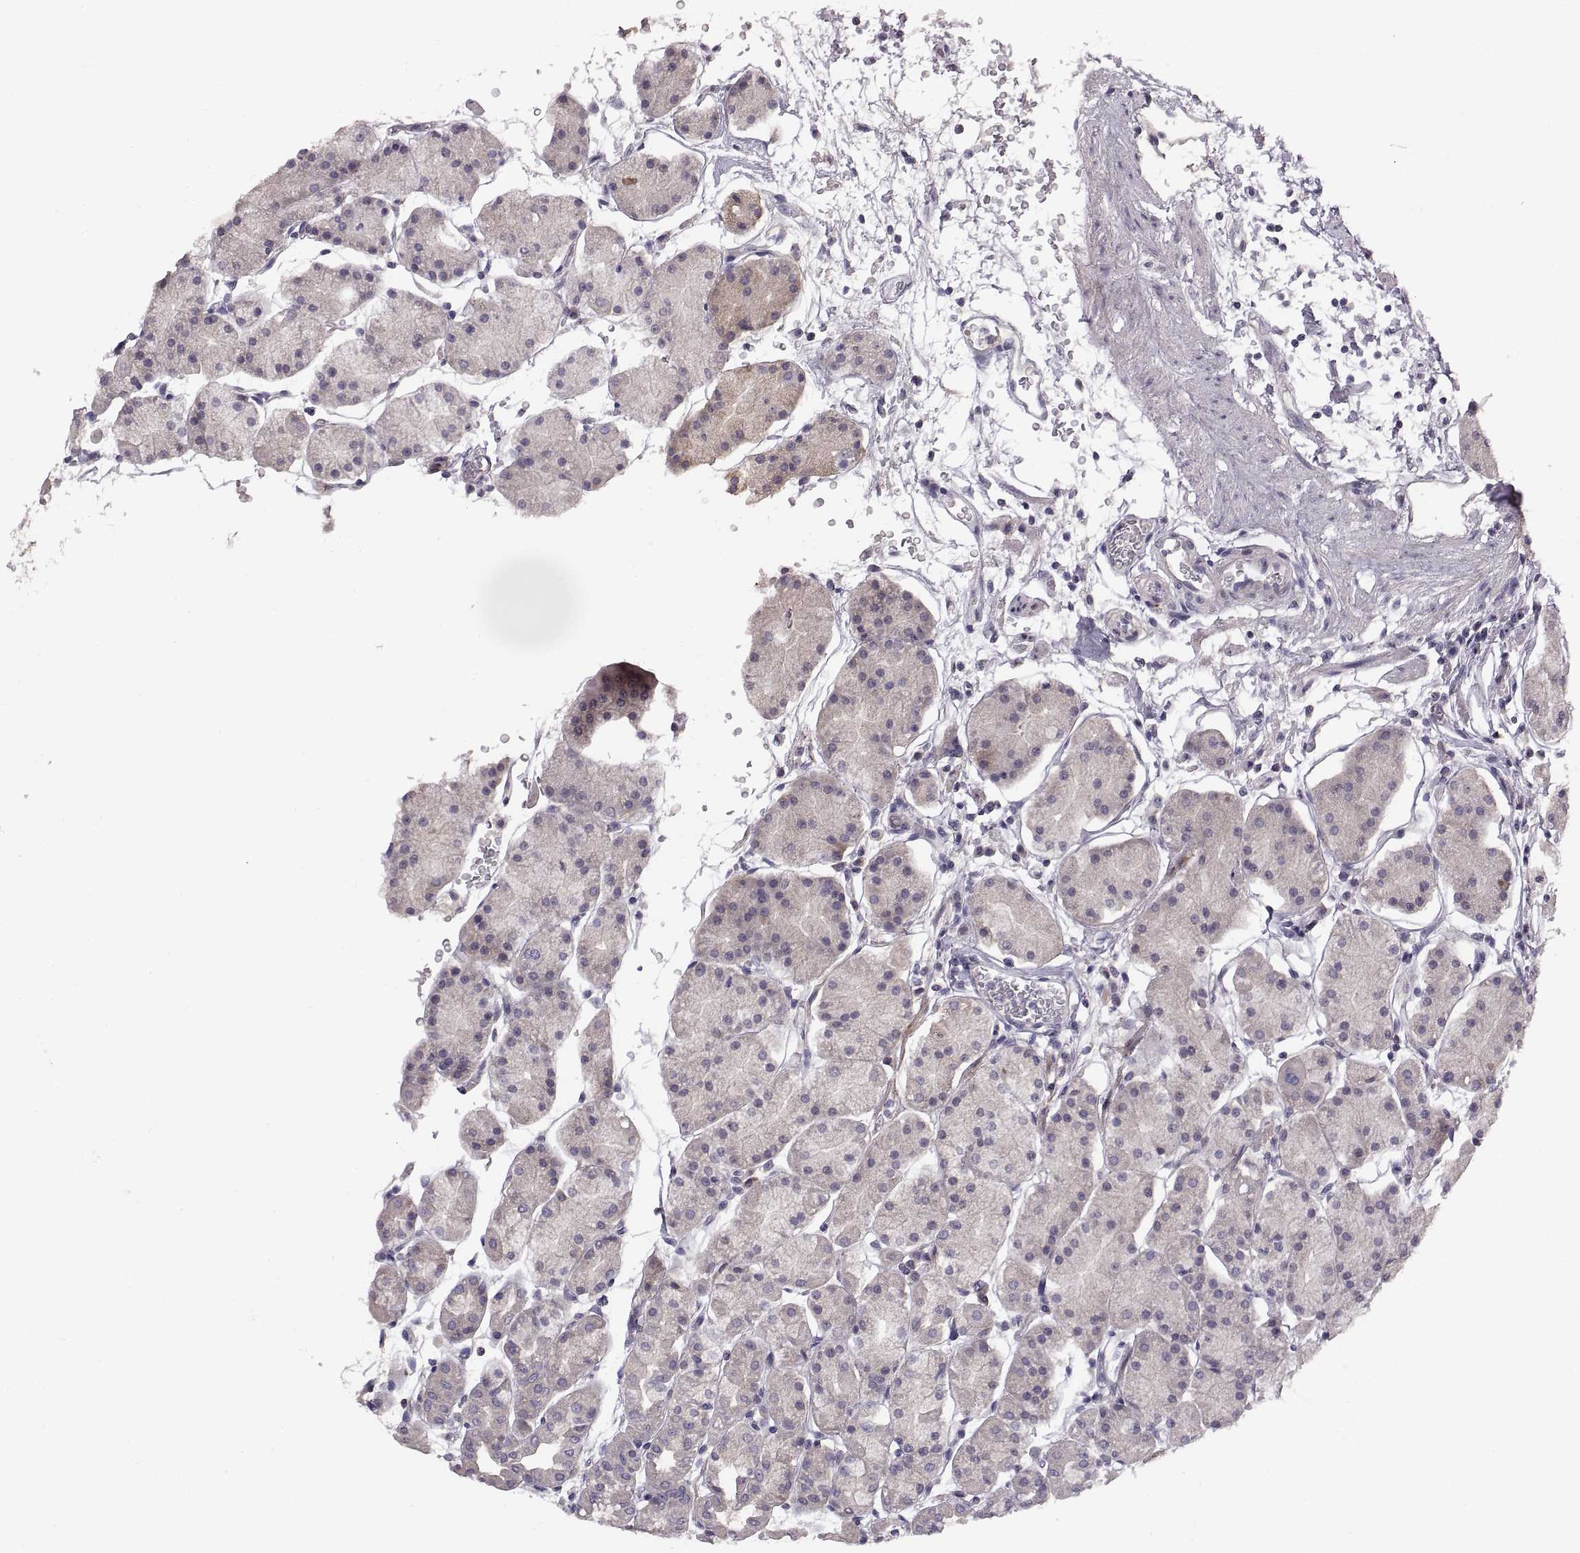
{"staining": {"intensity": "weak", "quantity": "<25%", "location": "cytoplasmic/membranous"}, "tissue": "stomach", "cell_type": "Glandular cells", "image_type": "normal", "snomed": [{"axis": "morphology", "description": "Normal tissue, NOS"}, {"axis": "topography", "description": "Stomach"}], "caption": "Immunohistochemistry histopathology image of unremarkable stomach: stomach stained with DAB exhibits no significant protein positivity in glandular cells.", "gene": "WFDC8", "patient": {"sex": "male", "age": 54}}